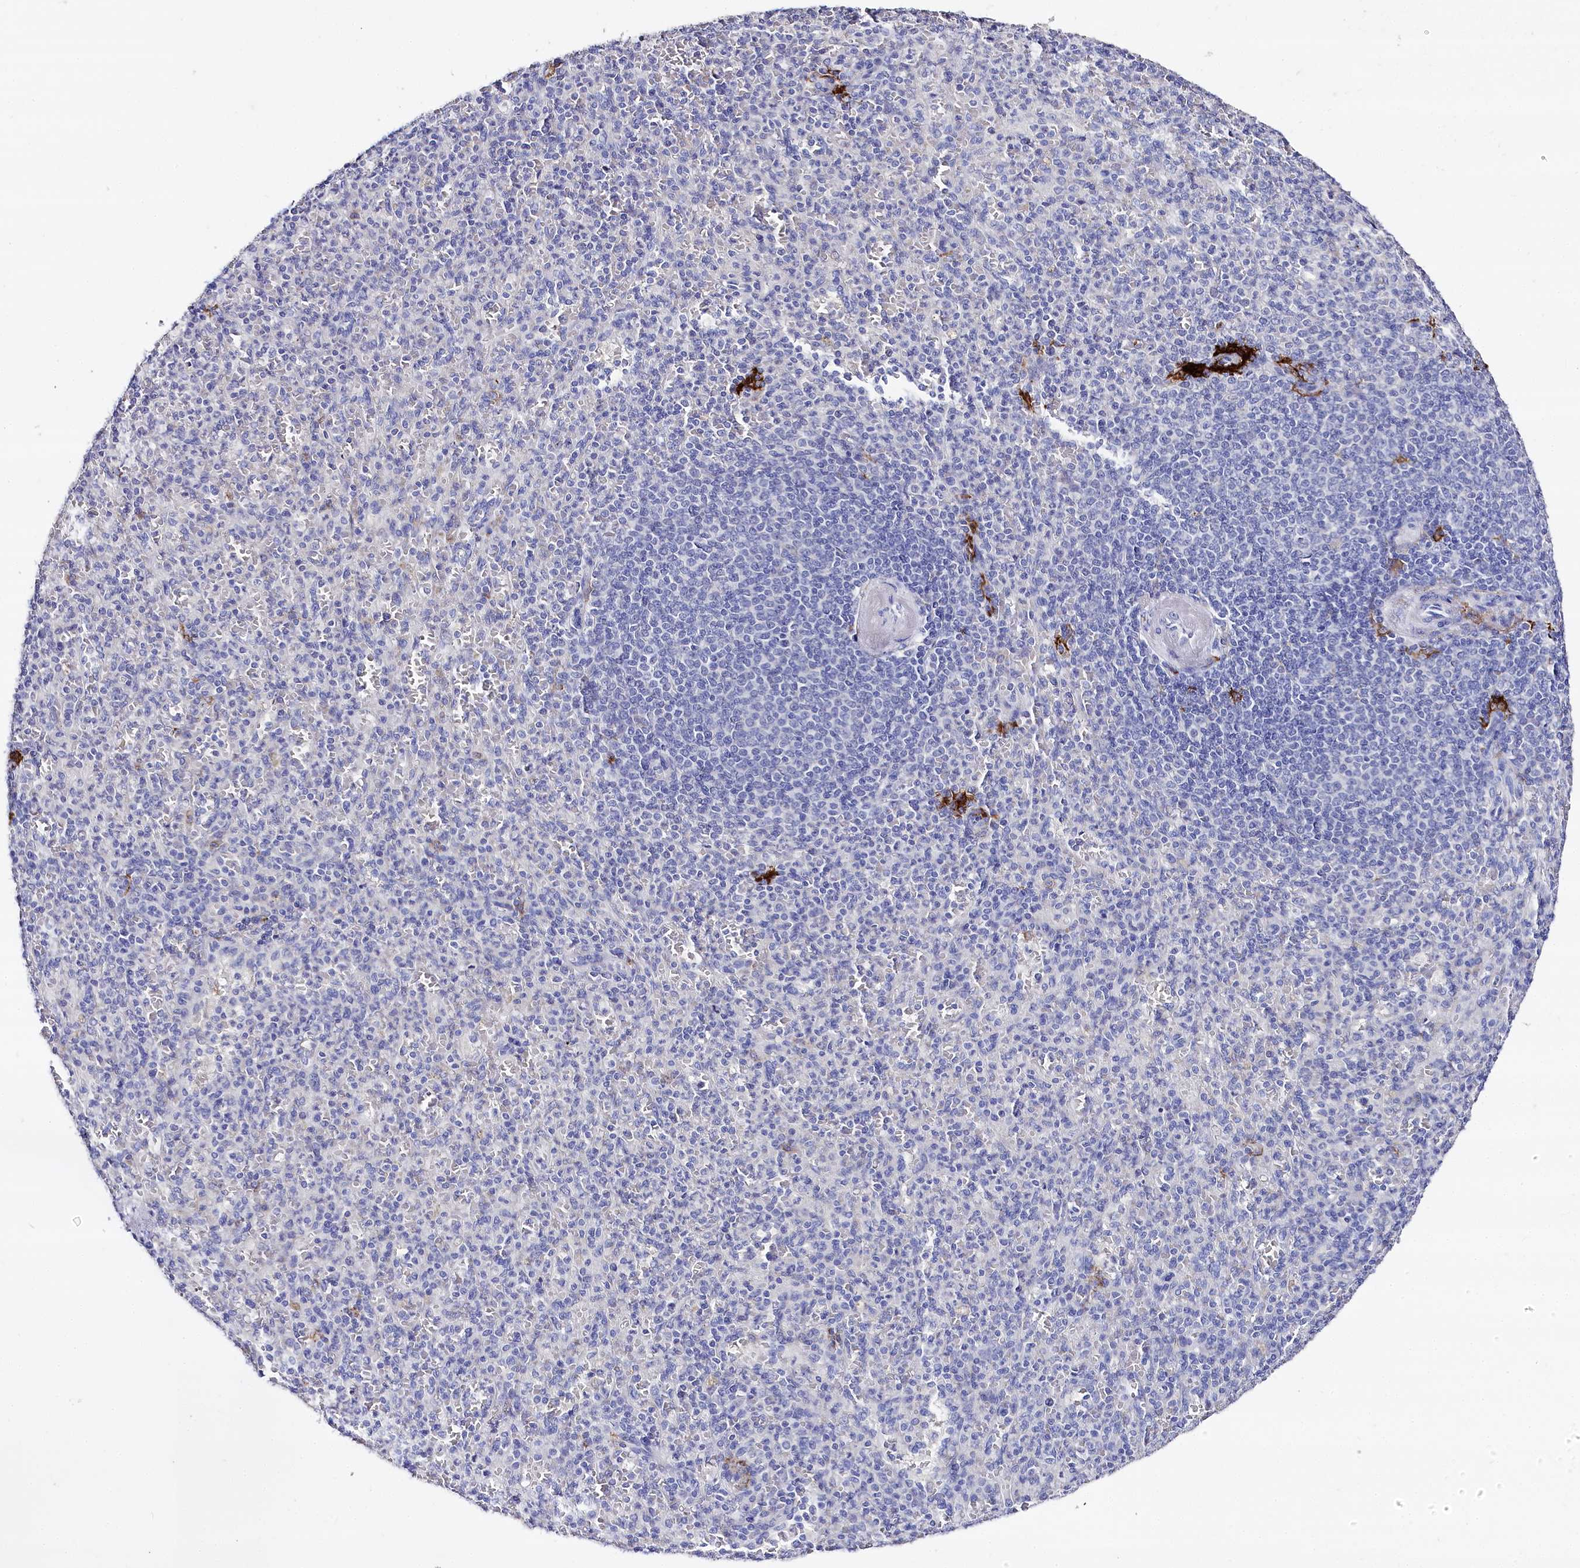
{"staining": {"intensity": "negative", "quantity": "none", "location": "none"}, "tissue": "spleen", "cell_type": "Cells in red pulp", "image_type": "normal", "snomed": [{"axis": "morphology", "description": "Normal tissue, NOS"}, {"axis": "topography", "description": "Spleen"}], "caption": "DAB (3,3'-diaminobenzidine) immunohistochemical staining of normal human spleen displays no significant positivity in cells in red pulp. (IHC, brightfield microscopy, high magnification).", "gene": "CLEC4M", "patient": {"sex": "female", "age": 74}}